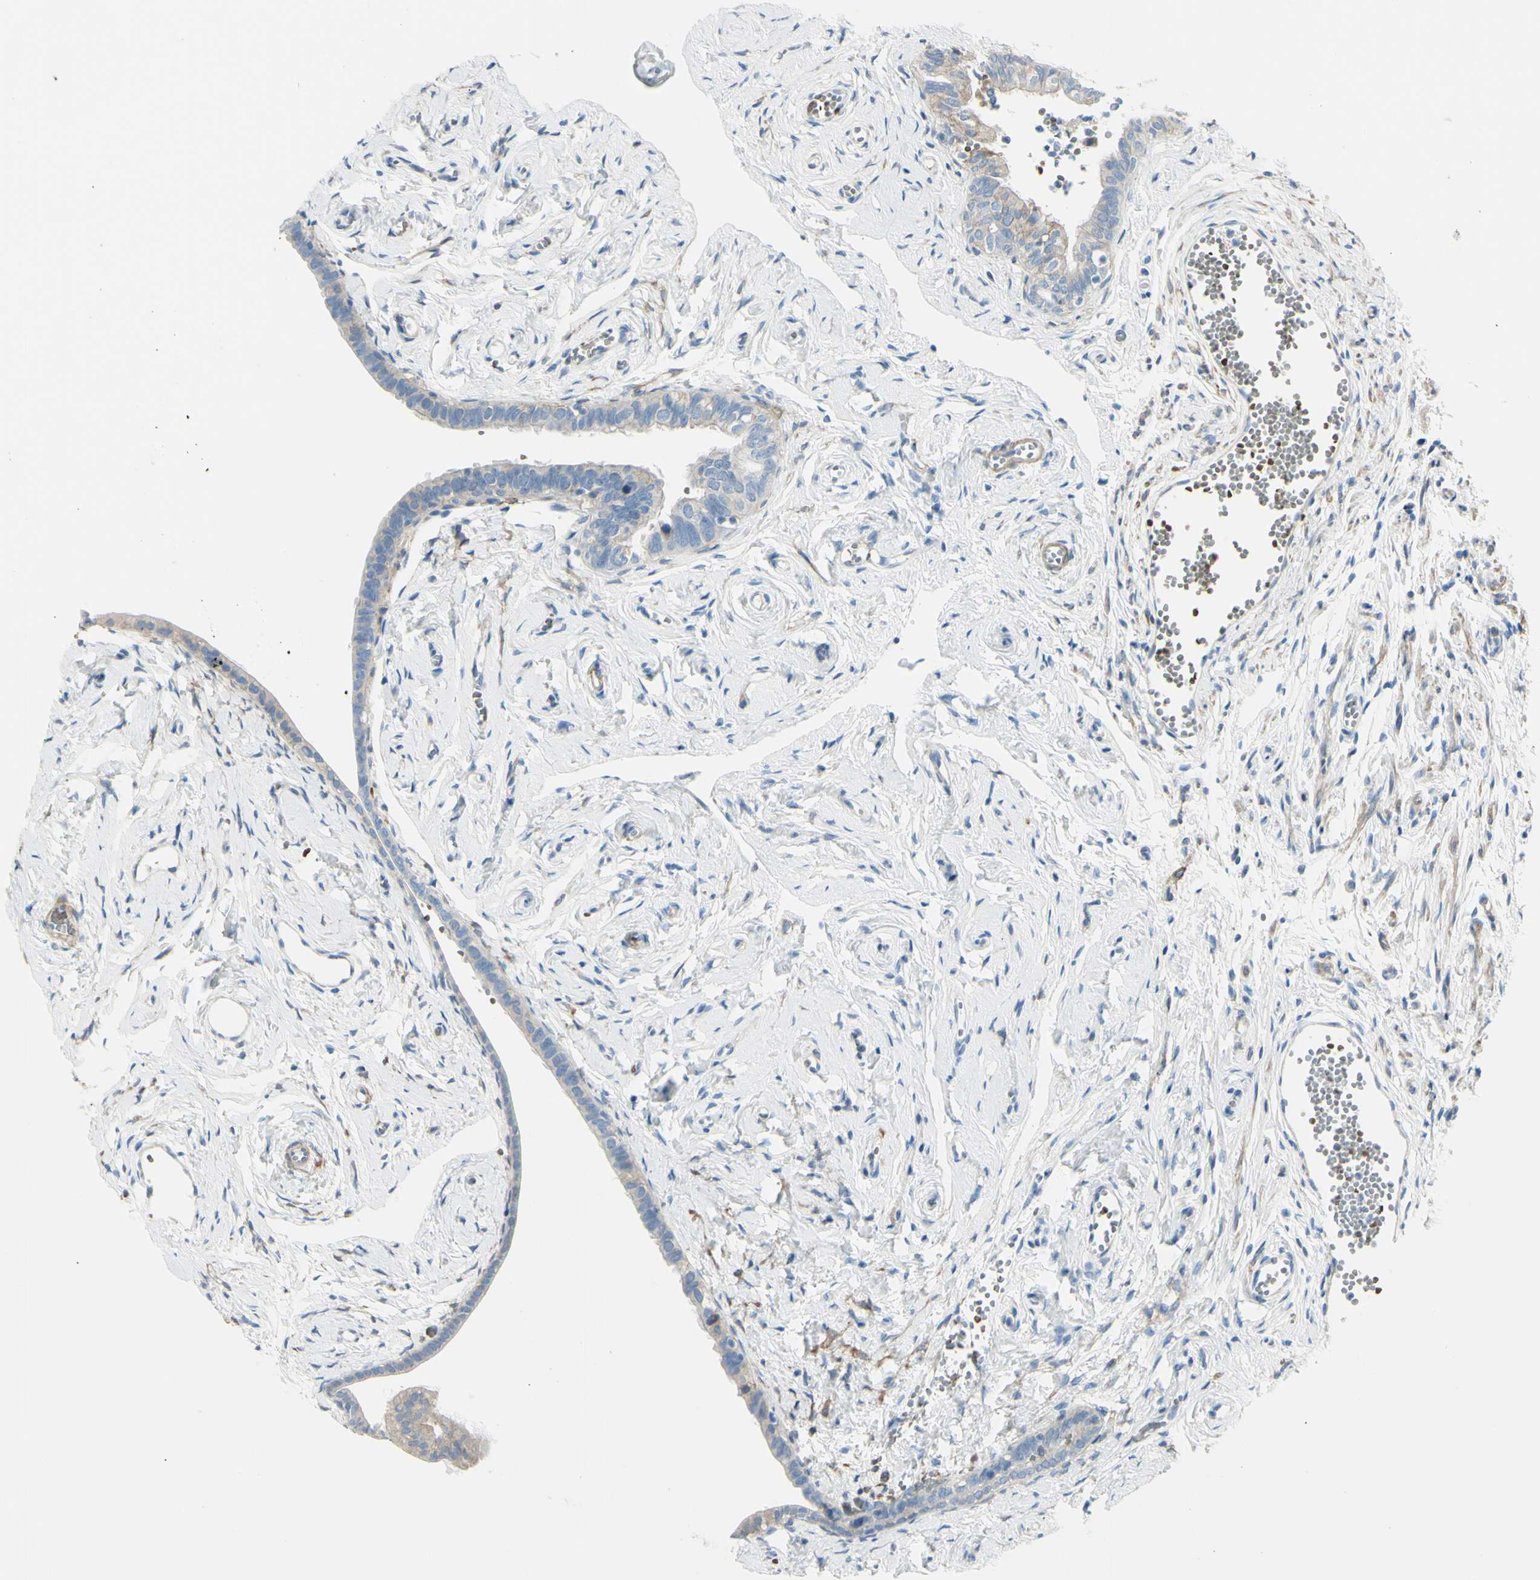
{"staining": {"intensity": "weak", "quantity": "25%-75%", "location": "cytoplasmic/membranous"}, "tissue": "fallopian tube", "cell_type": "Glandular cells", "image_type": "normal", "snomed": [{"axis": "morphology", "description": "Normal tissue, NOS"}, {"axis": "topography", "description": "Fallopian tube"}], "caption": "Fallopian tube stained for a protein reveals weak cytoplasmic/membranous positivity in glandular cells. (DAB IHC with brightfield microscopy, high magnification).", "gene": "NCBP2L", "patient": {"sex": "female", "age": 71}}